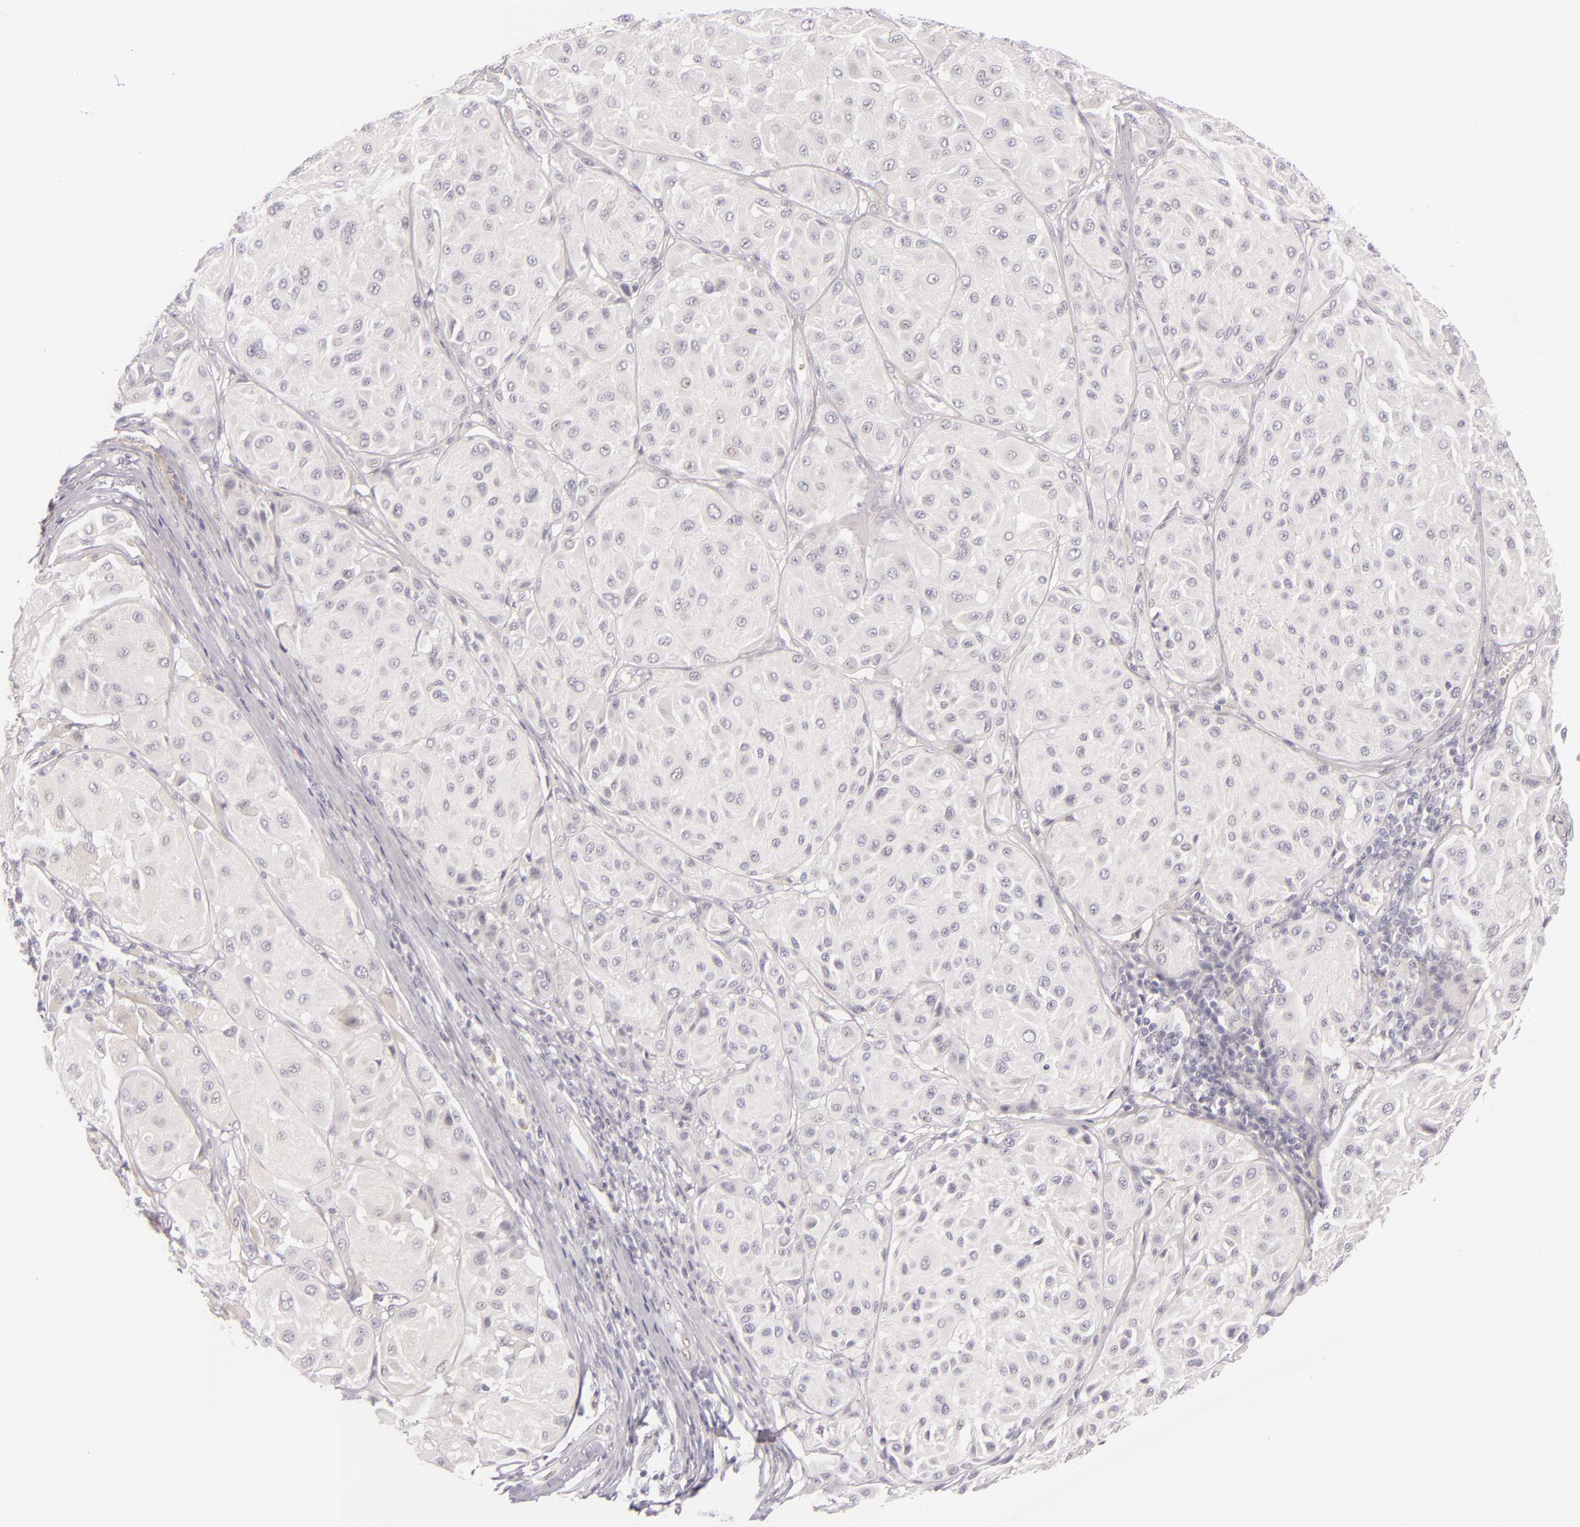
{"staining": {"intensity": "negative", "quantity": "none", "location": "none"}, "tissue": "melanoma", "cell_type": "Tumor cells", "image_type": "cancer", "snomed": [{"axis": "morphology", "description": "Malignant melanoma, NOS"}, {"axis": "topography", "description": "Skin"}], "caption": "A micrograph of human melanoma is negative for staining in tumor cells.", "gene": "BCL3", "patient": {"sex": "male", "age": 36}}